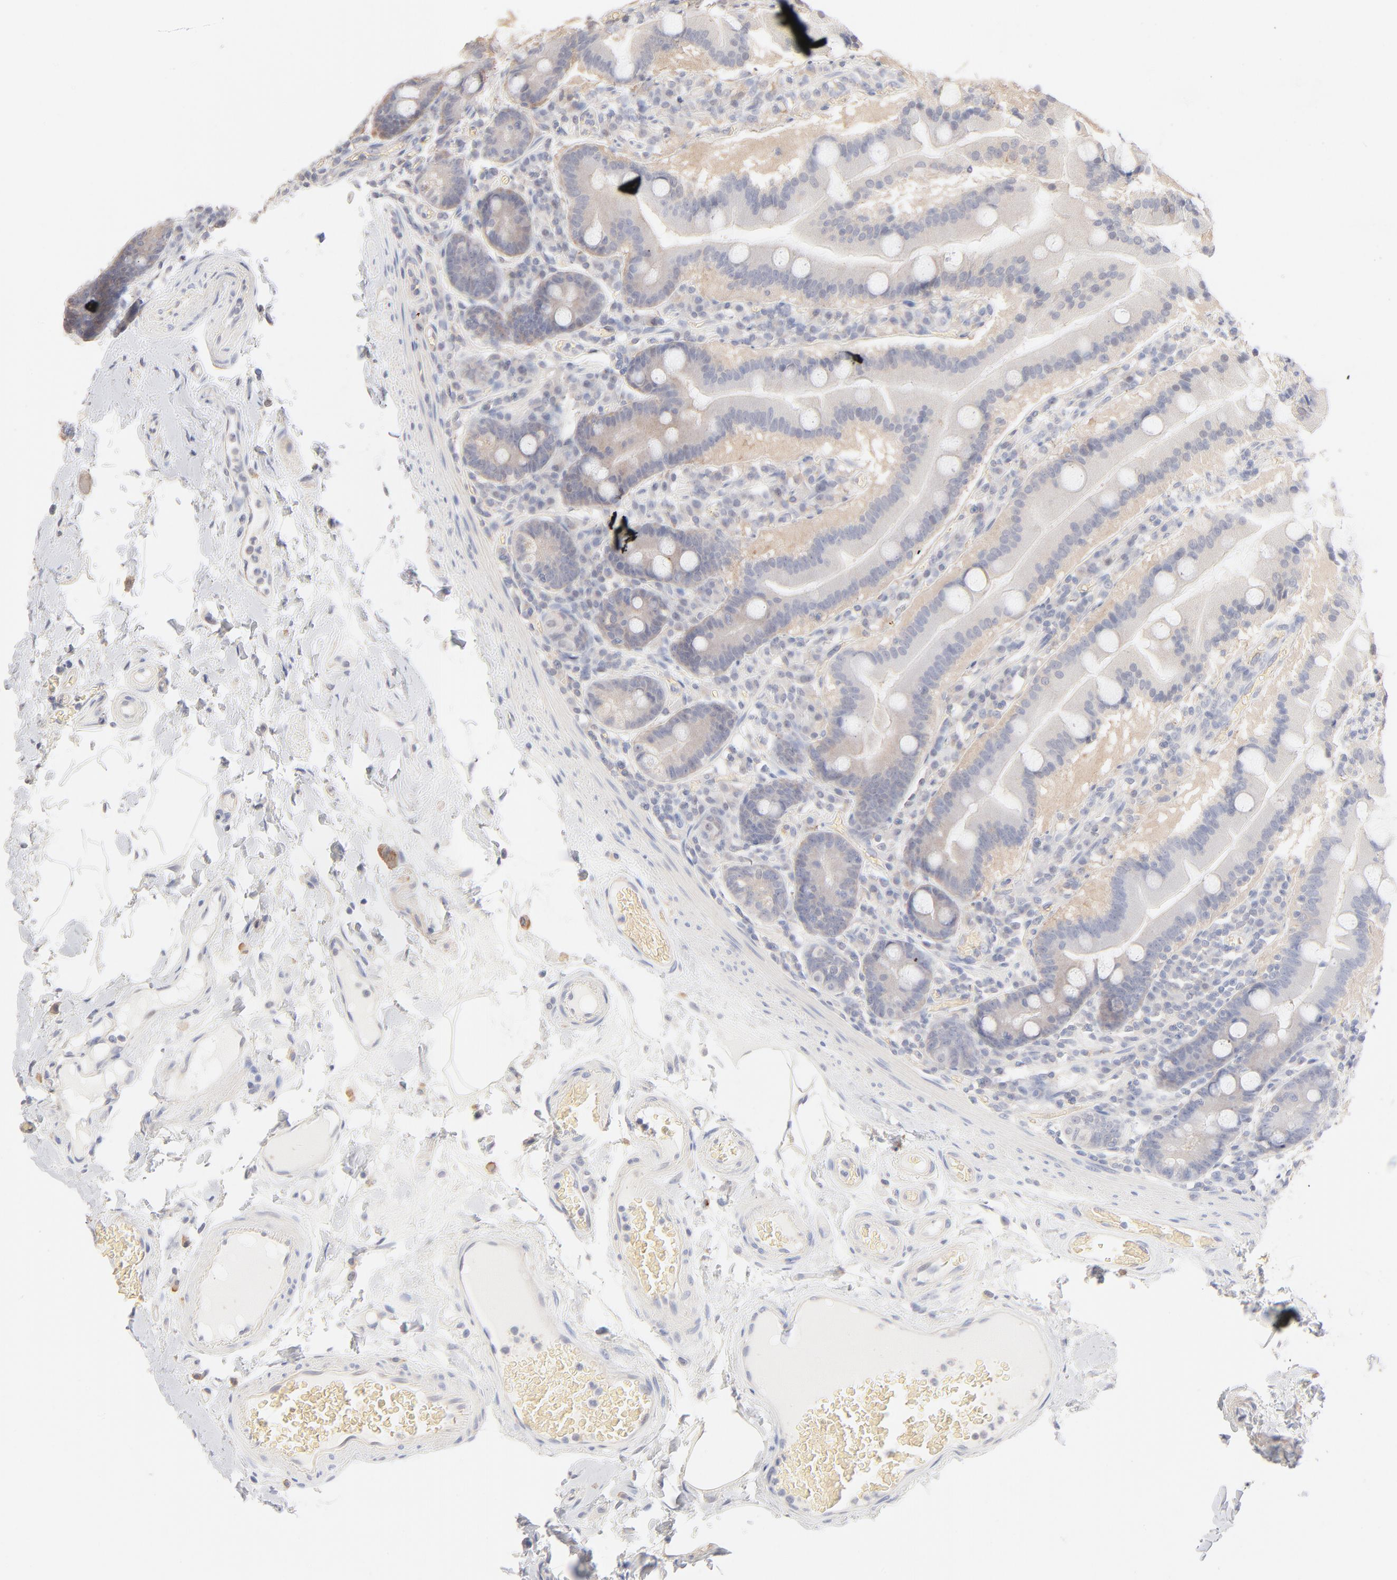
{"staining": {"intensity": "negative", "quantity": "none", "location": "none"}, "tissue": "duodenum", "cell_type": "Glandular cells", "image_type": "normal", "snomed": [{"axis": "morphology", "description": "Normal tissue, NOS"}, {"axis": "topography", "description": "Duodenum"}], "caption": "Immunohistochemistry (IHC) of unremarkable duodenum demonstrates no expression in glandular cells. Nuclei are stained in blue.", "gene": "SPTB", "patient": {"sex": "female", "age": 64}}